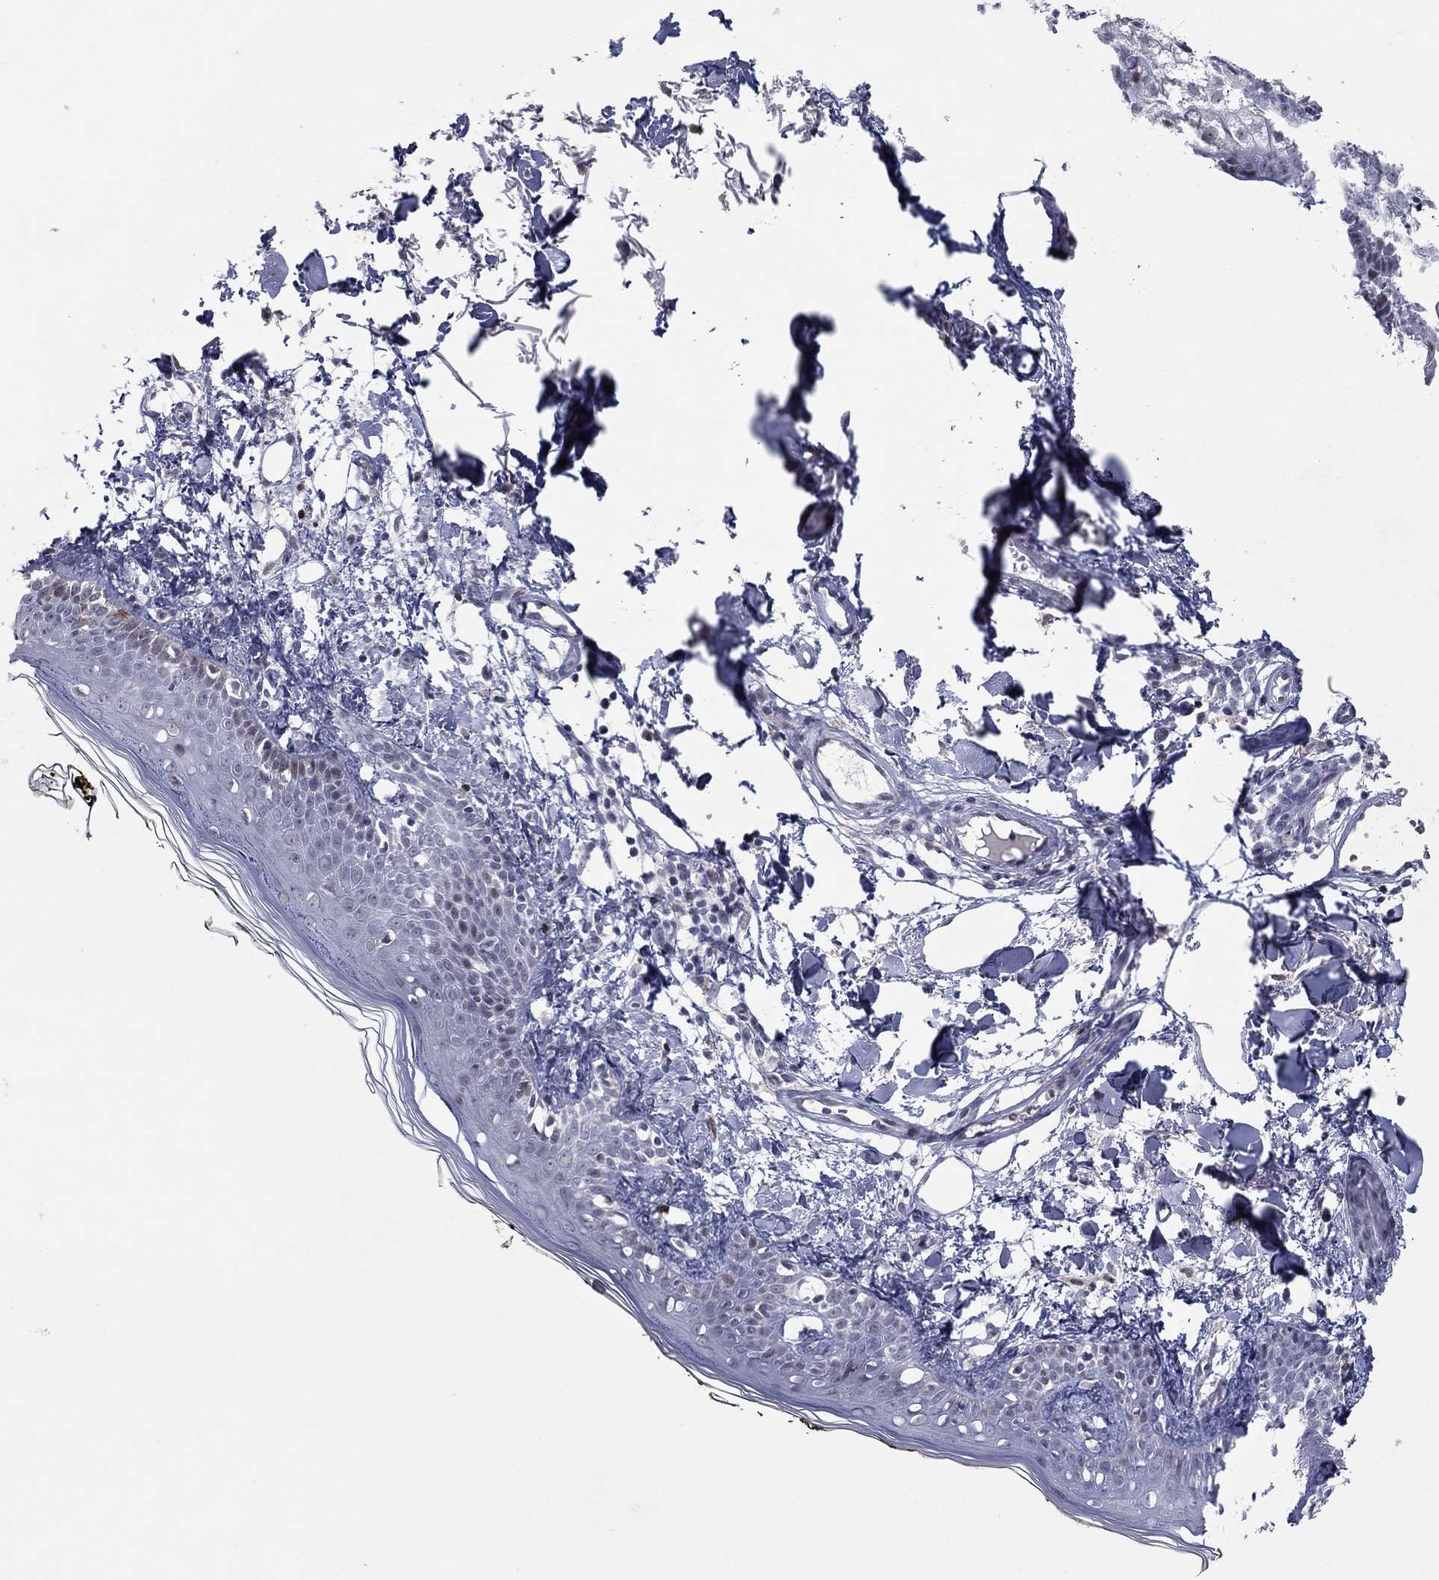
{"staining": {"intensity": "negative", "quantity": "none", "location": "none"}, "tissue": "skin", "cell_type": "Fibroblasts", "image_type": "normal", "snomed": [{"axis": "morphology", "description": "Normal tissue, NOS"}, {"axis": "topography", "description": "Skin"}], "caption": "Immunohistochemistry (IHC) of unremarkable skin demonstrates no positivity in fibroblasts.", "gene": "ITGAE", "patient": {"sex": "male", "age": 76}}